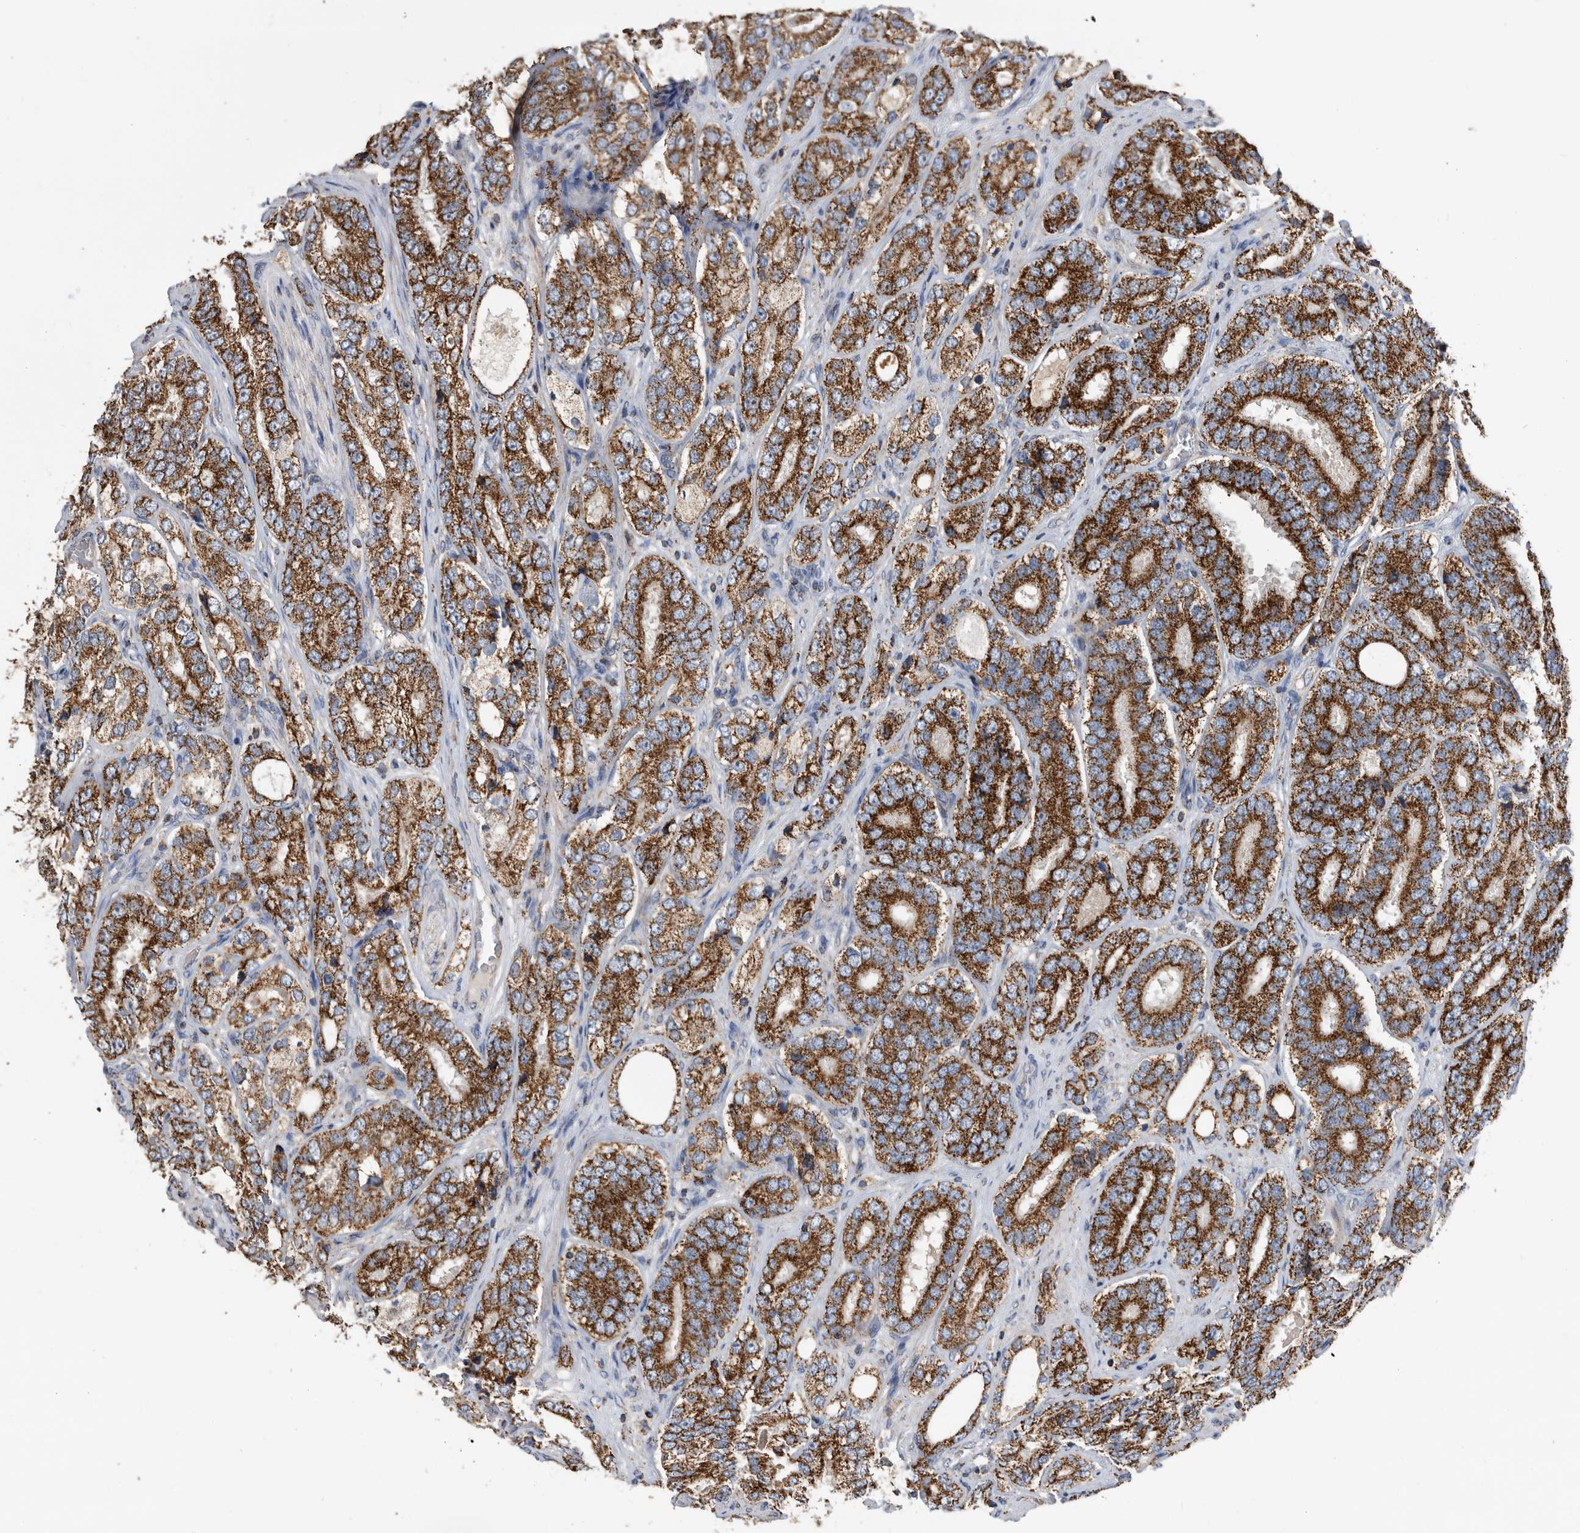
{"staining": {"intensity": "strong", "quantity": ">75%", "location": "cytoplasmic/membranous"}, "tissue": "prostate cancer", "cell_type": "Tumor cells", "image_type": "cancer", "snomed": [{"axis": "morphology", "description": "Adenocarcinoma, High grade"}, {"axis": "topography", "description": "Prostate"}], "caption": "Immunohistochemistry staining of prostate cancer (adenocarcinoma (high-grade)), which demonstrates high levels of strong cytoplasmic/membranous staining in approximately >75% of tumor cells indicating strong cytoplasmic/membranous protein staining. The staining was performed using DAB (3,3'-diaminobenzidine) (brown) for protein detection and nuclei were counterstained in hematoxylin (blue).", "gene": "WFDC1", "patient": {"sex": "male", "age": 56}}